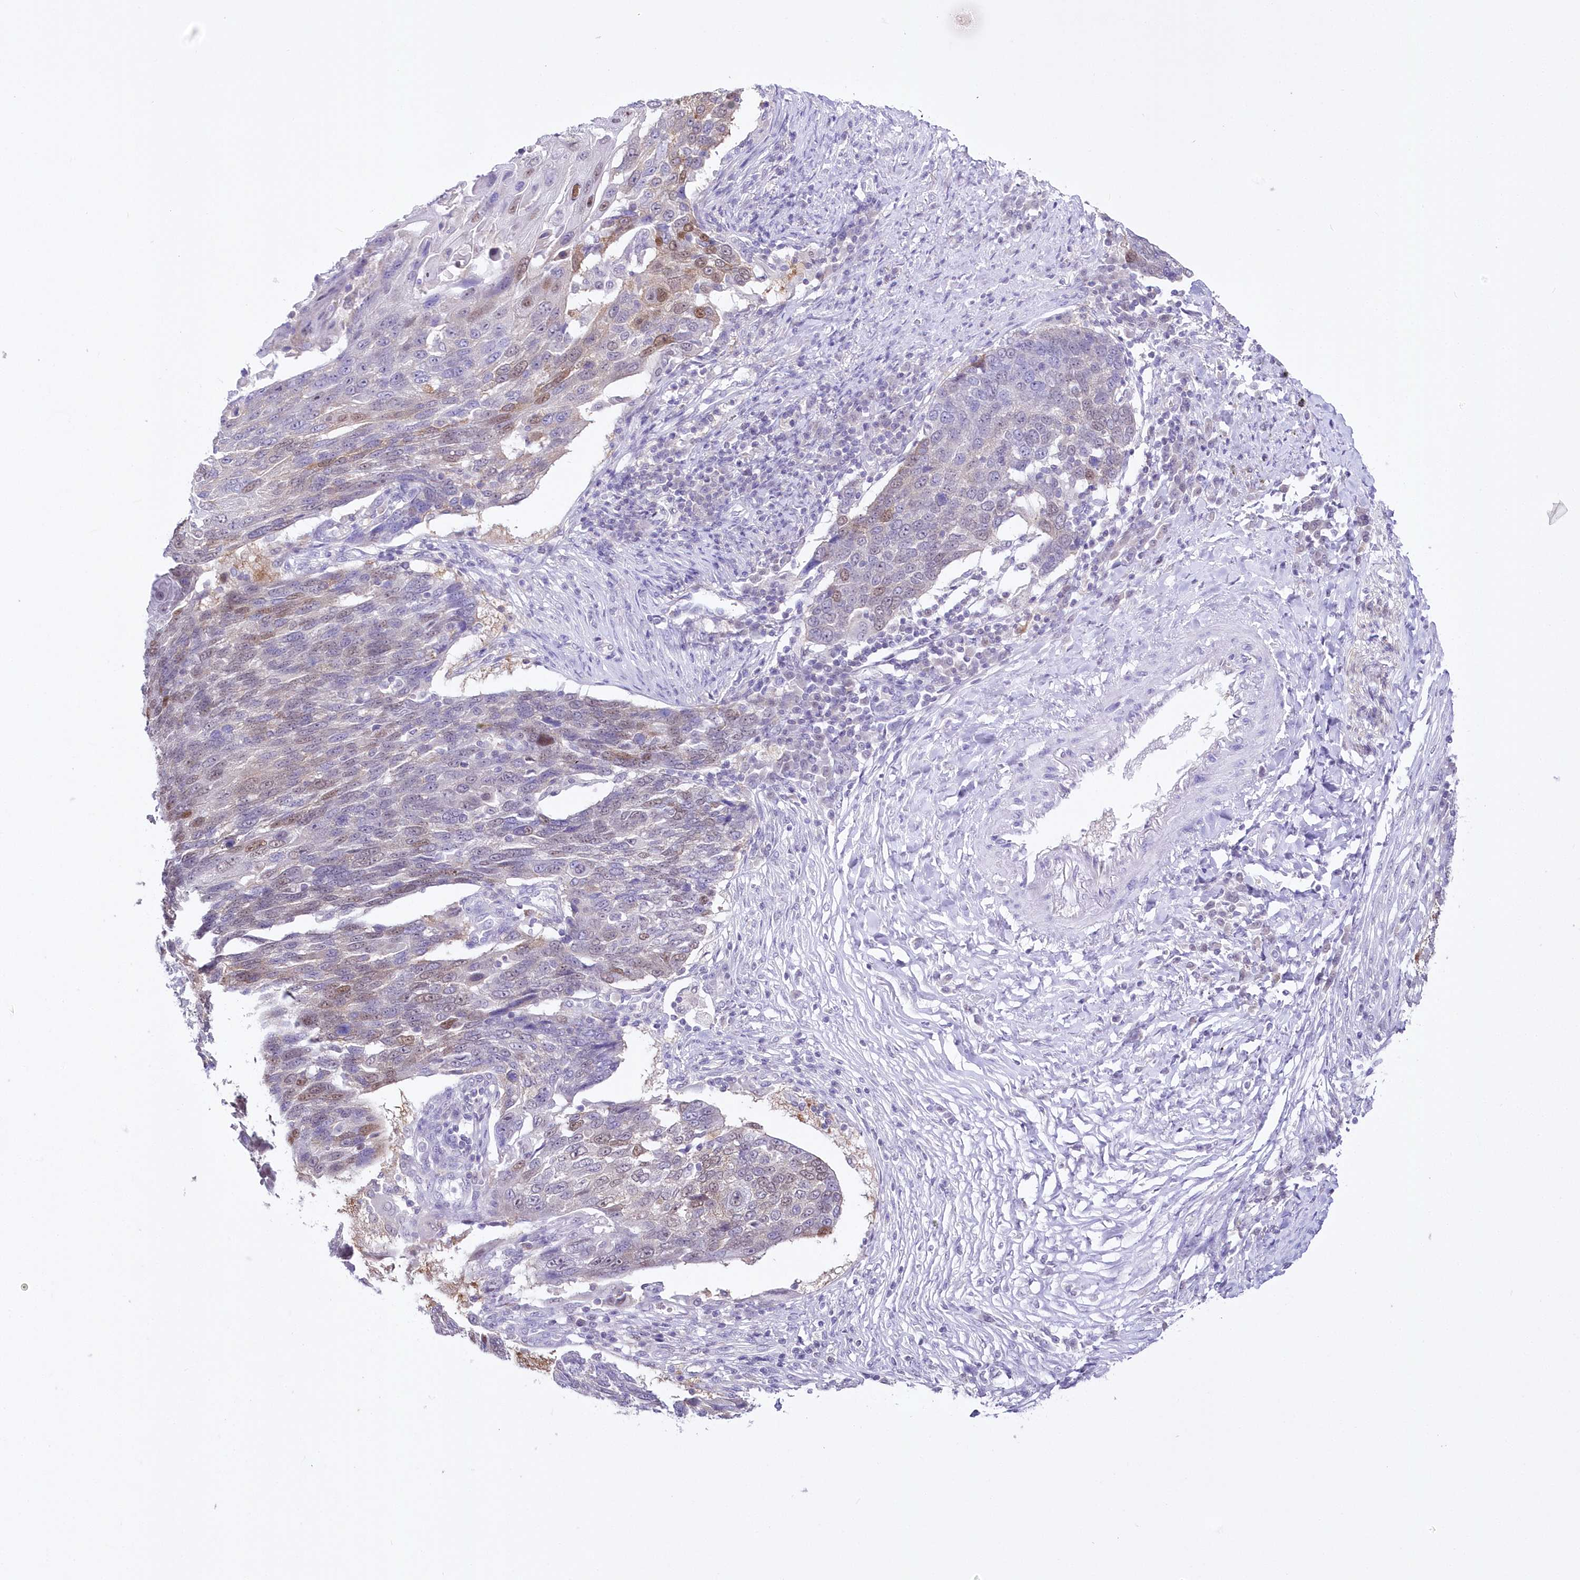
{"staining": {"intensity": "moderate", "quantity": "<25%", "location": "nuclear"}, "tissue": "lung cancer", "cell_type": "Tumor cells", "image_type": "cancer", "snomed": [{"axis": "morphology", "description": "Squamous cell carcinoma, NOS"}, {"axis": "topography", "description": "Lung"}], "caption": "Immunohistochemical staining of human lung cancer (squamous cell carcinoma) exhibits low levels of moderate nuclear protein staining in approximately <25% of tumor cells. The staining is performed using DAB (3,3'-diaminobenzidine) brown chromogen to label protein expression. The nuclei are counter-stained blue using hematoxylin.", "gene": "UBA6", "patient": {"sex": "male", "age": 66}}